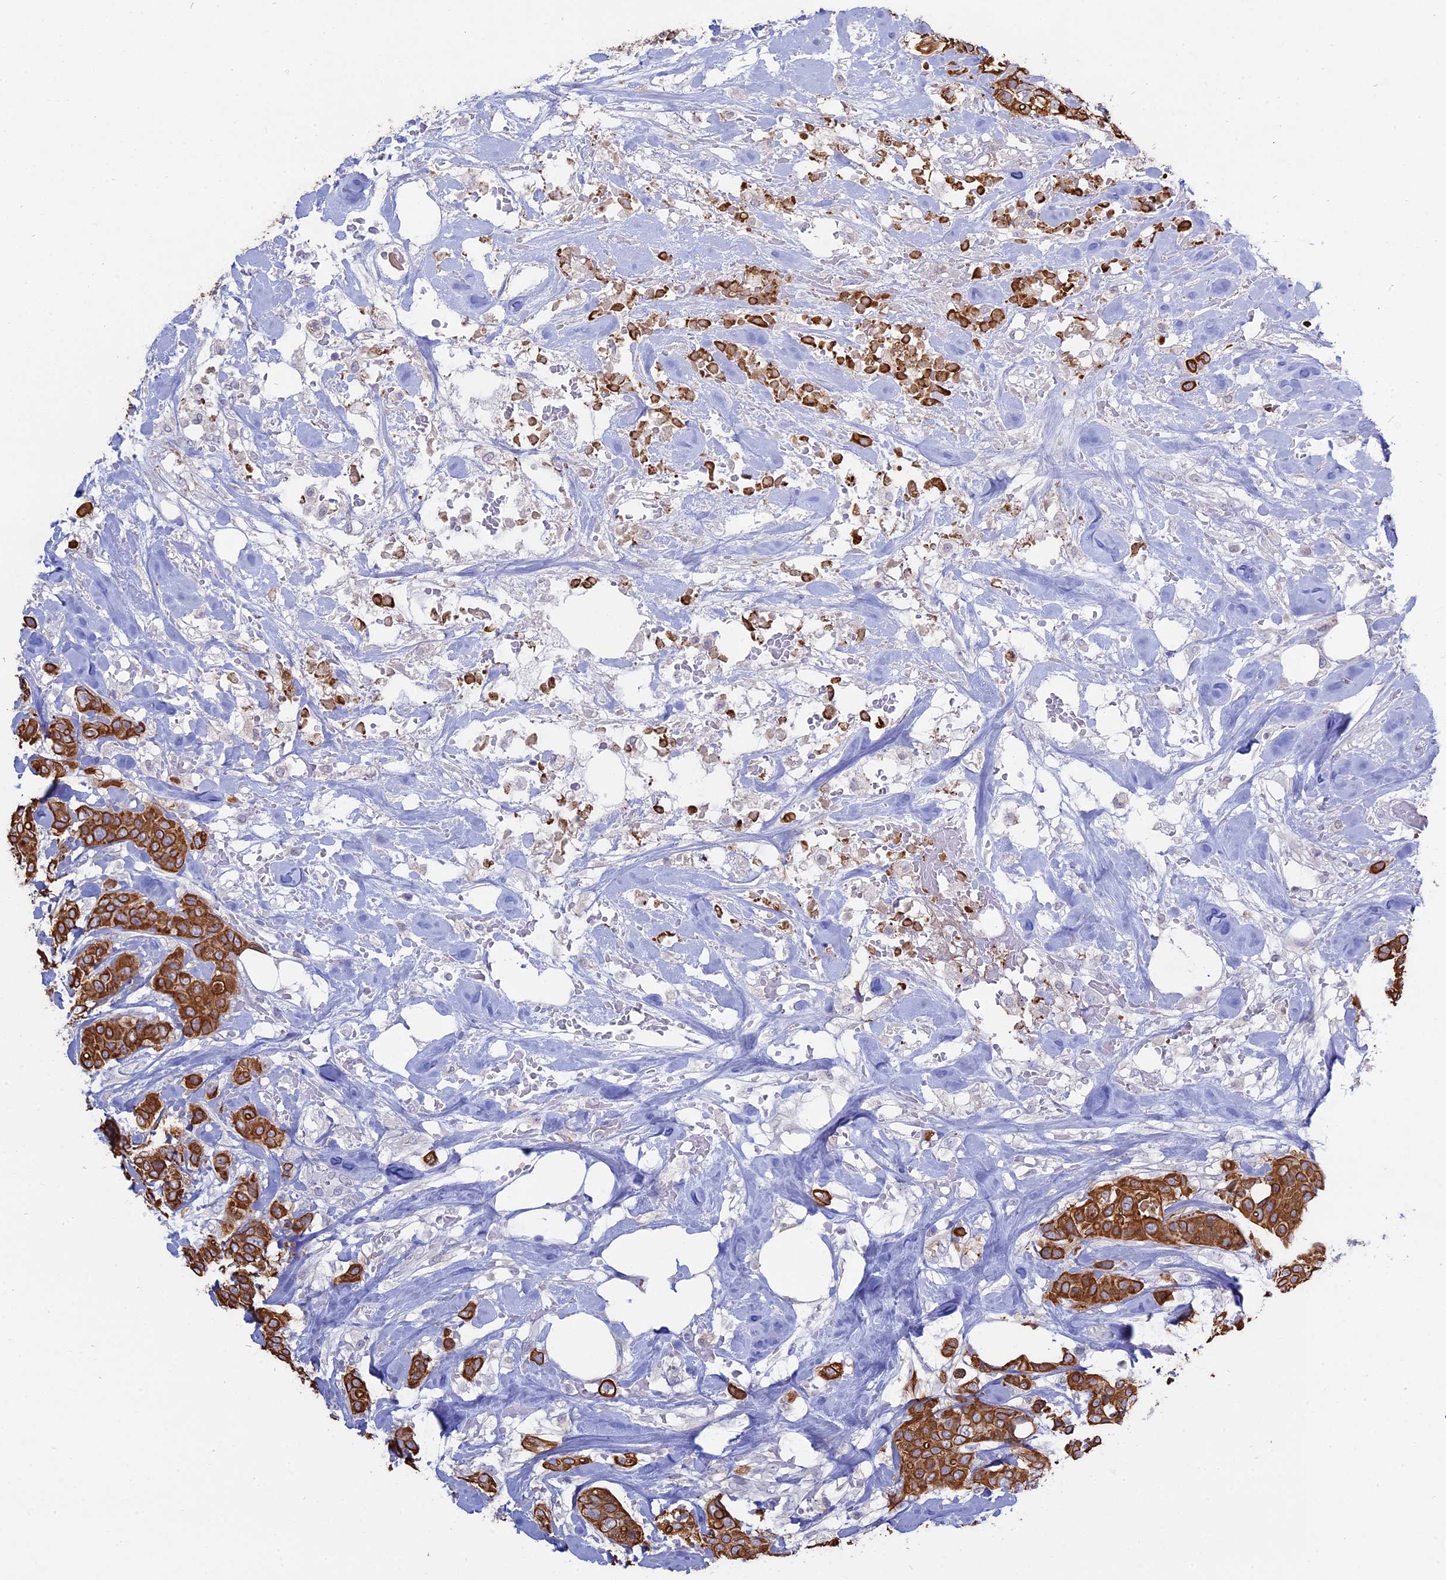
{"staining": {"intensity": "strong", "quantity": ">75%", "location": "cytoplasmic/membranous"}, "tissue": "breast cancer", "cell_type": "Tumor cells", "image_type": "cancer", "snomed": [{"axis": "morphology", "description": "Lobular carcinoma"}, {"axis": "topography", "description": "Breast"}], "caption": "A brown stain shows strong cytoplasmic/membranous staining of a protein in human breast cancer tumor cells.", "gene": "MYO5B", "patient": {"sex": "female", "age": 51}}